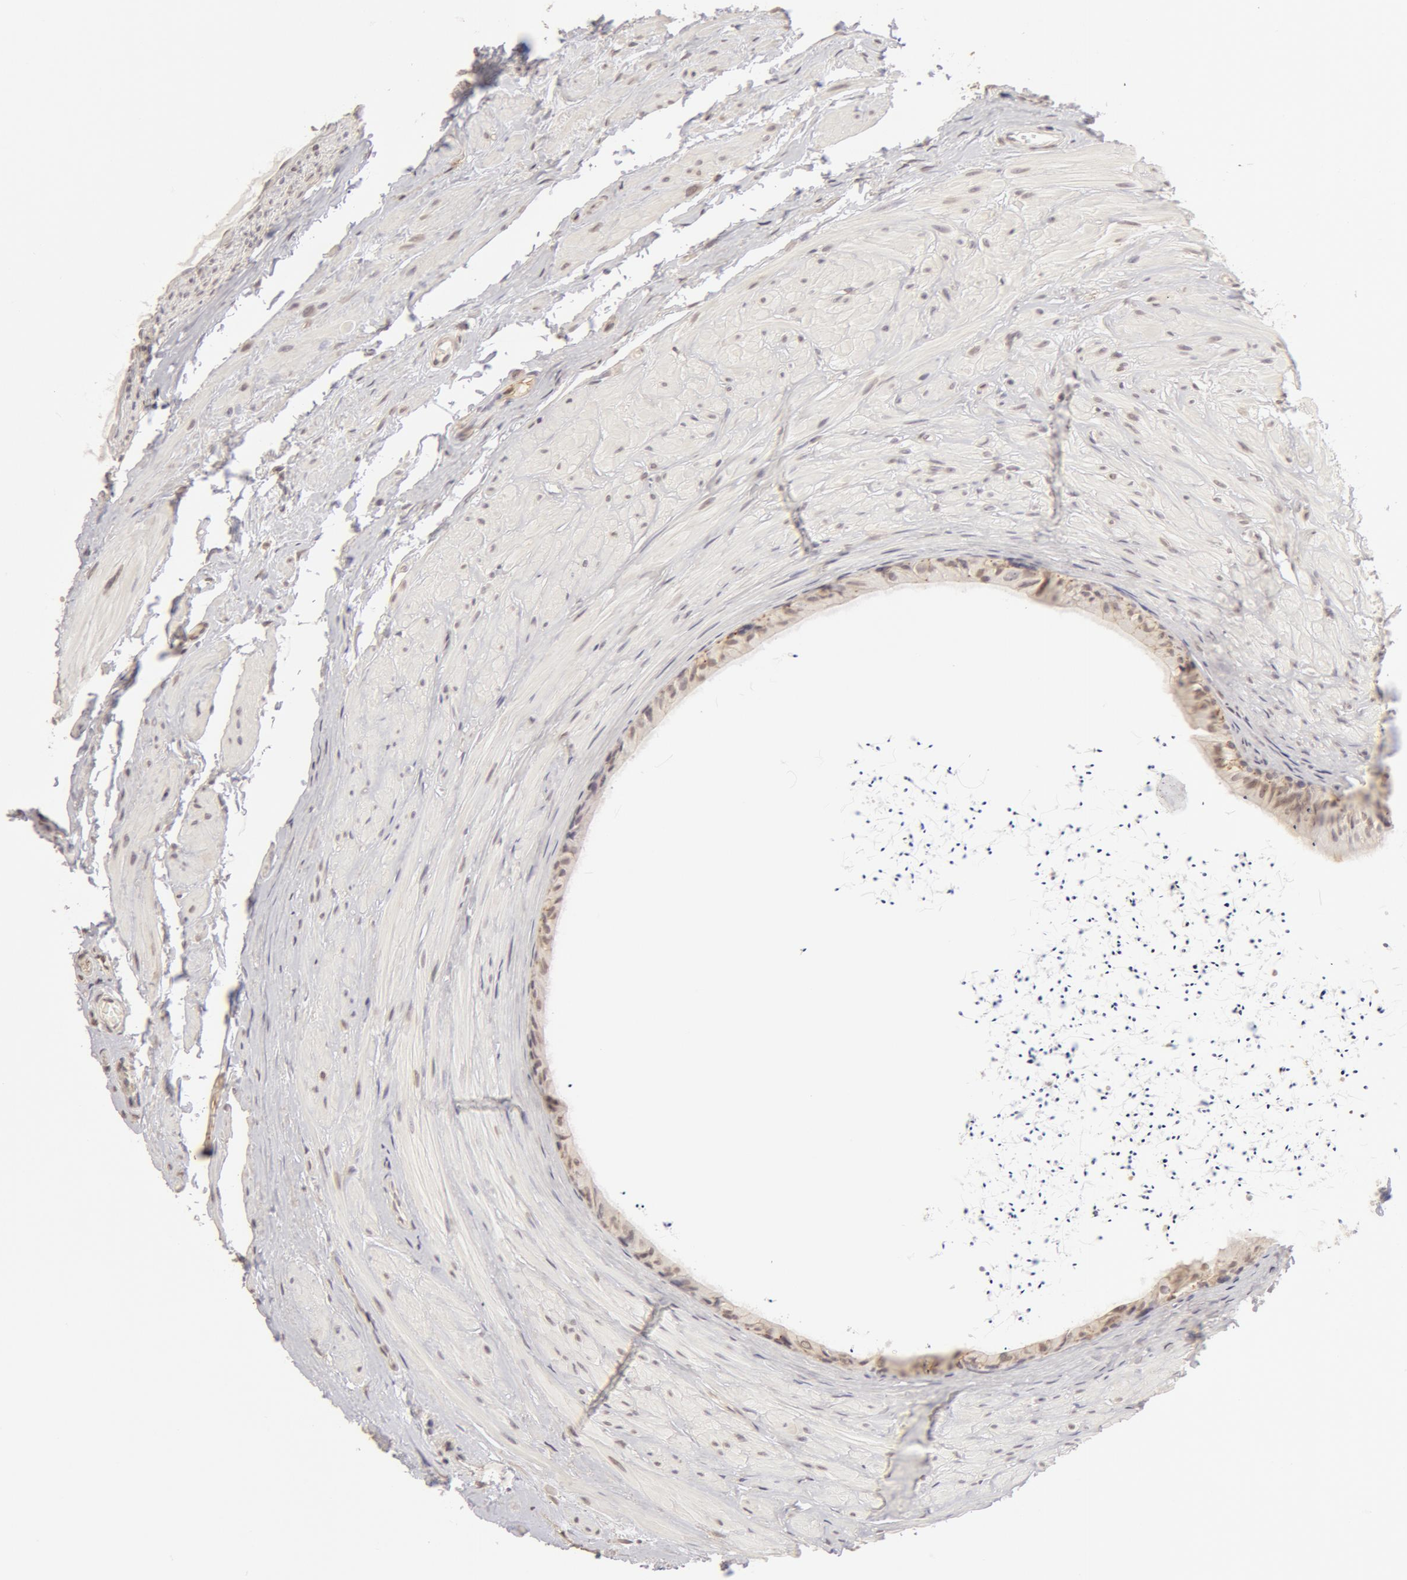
{"staining": {"intensity": "weak", "quantity": ">75%", "location": "cytoplasmic/membranous"}, "tissue": "epididymis", "cell_type": "Glandular cells", "image_type": "normal", "snomed": [{"axis": "morphology", "description": "Normal tissue, NOS"}, {"axis": "topography", "description": "Epididymis"}], "caption": "IHC photomicrograph of unremarkable epididymis stained for a protein (brown), which displays low levels of weak cytoplasmic/membranous positivity in about >75% of glandular cells.", "gene": "ADAM10", "patient": {"sex": "male", "age": 77}}